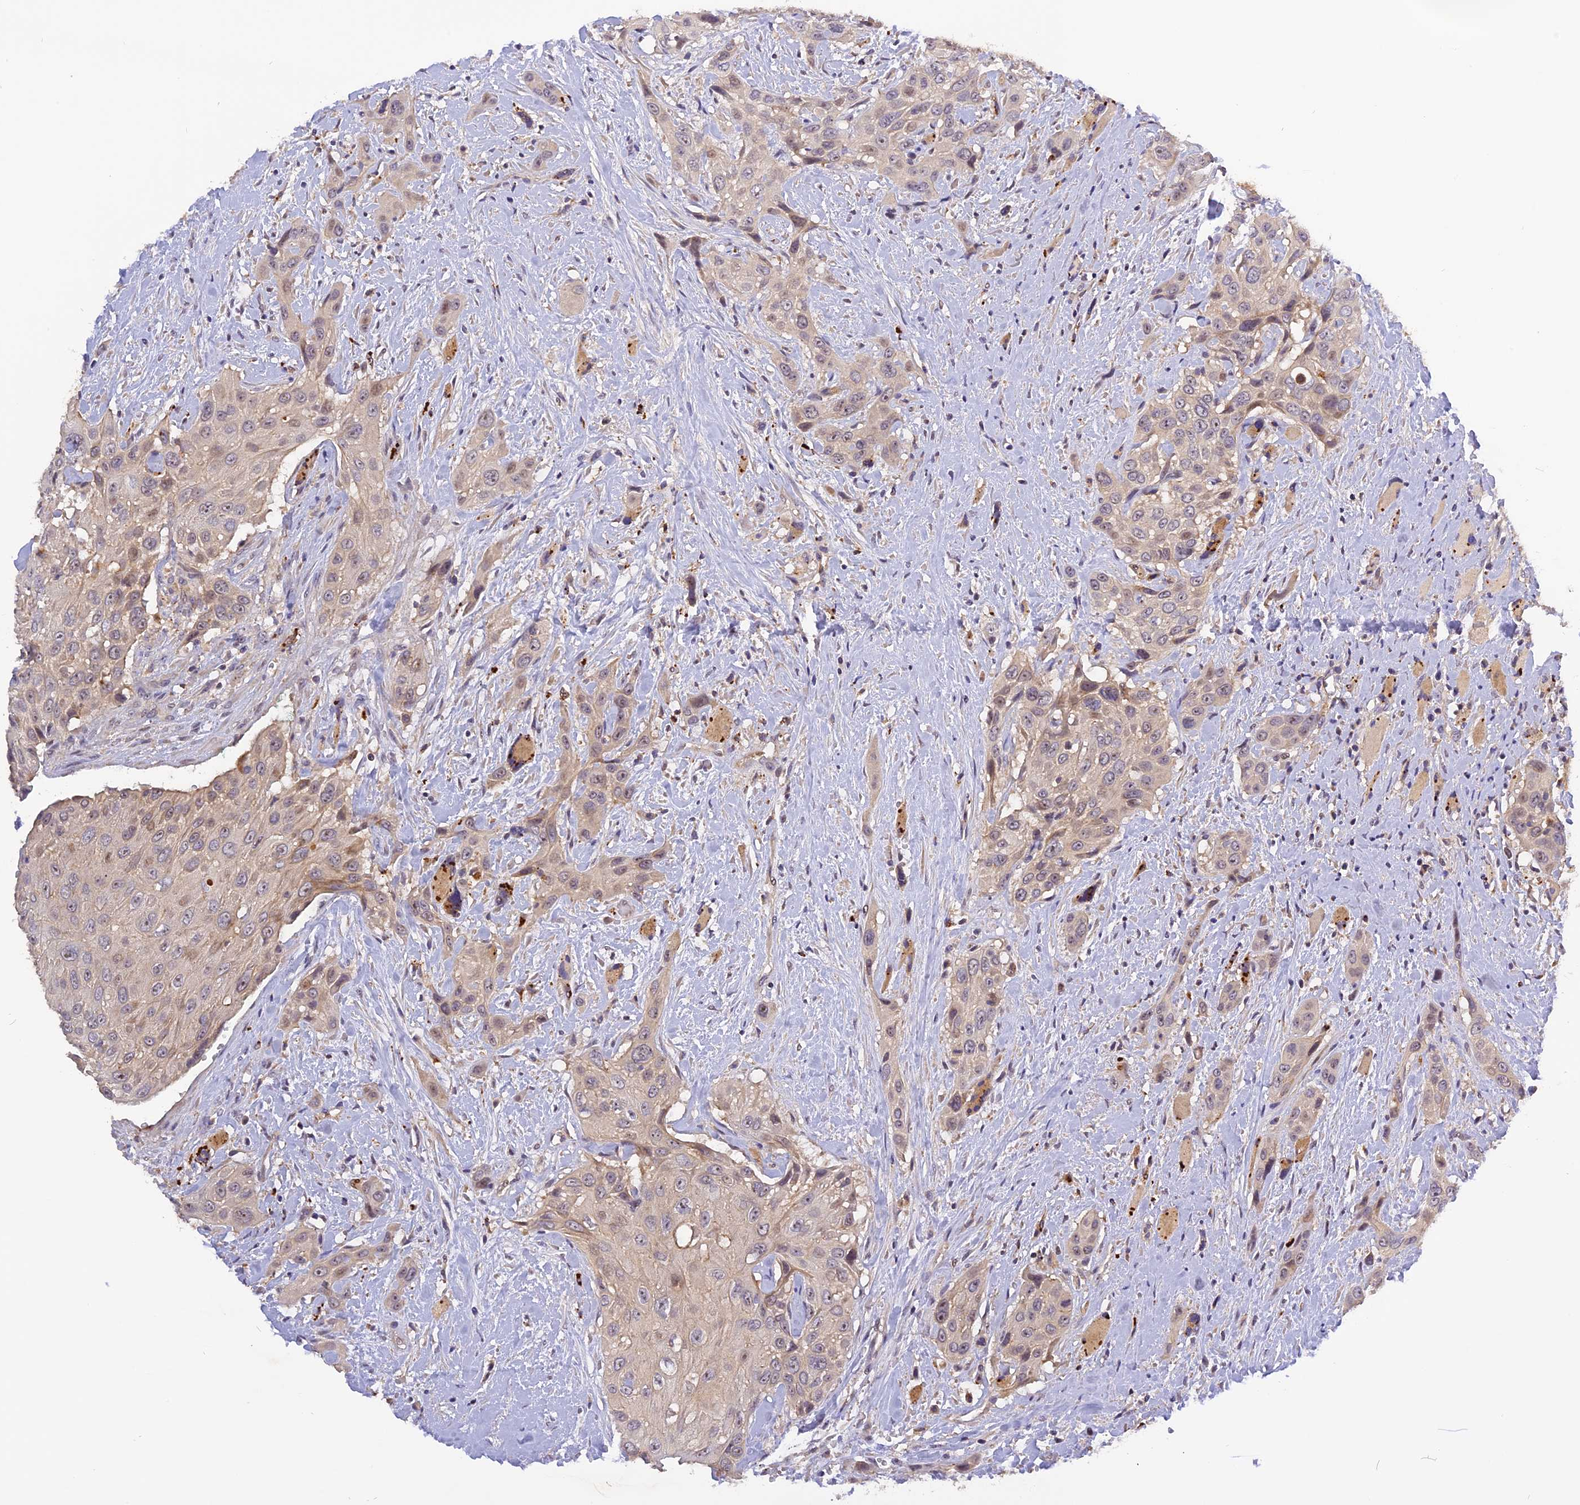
{"staining": {"intensity": "weak", "quantity": "25%-75%", "location": "cytoplasmic/membranous"}, "tissue": "head and neck cancer", "cell_type": "Tumor cells", "image_type": "cancer", "snomed": [{"axis": "morphology", "description": "Squamous cell carcinoma, NOS"}, {"axis": "topography", "description": "Head-Neck"}], "caption": "Head and neck squamous cell carcinoma stained with a brown dye reveals weak cytoplasmic/membranous positive staining in approximately 25%-75% of tumor cells.", "gene": "FNIP2", "patient": {"sex": "male", "age": 81}}